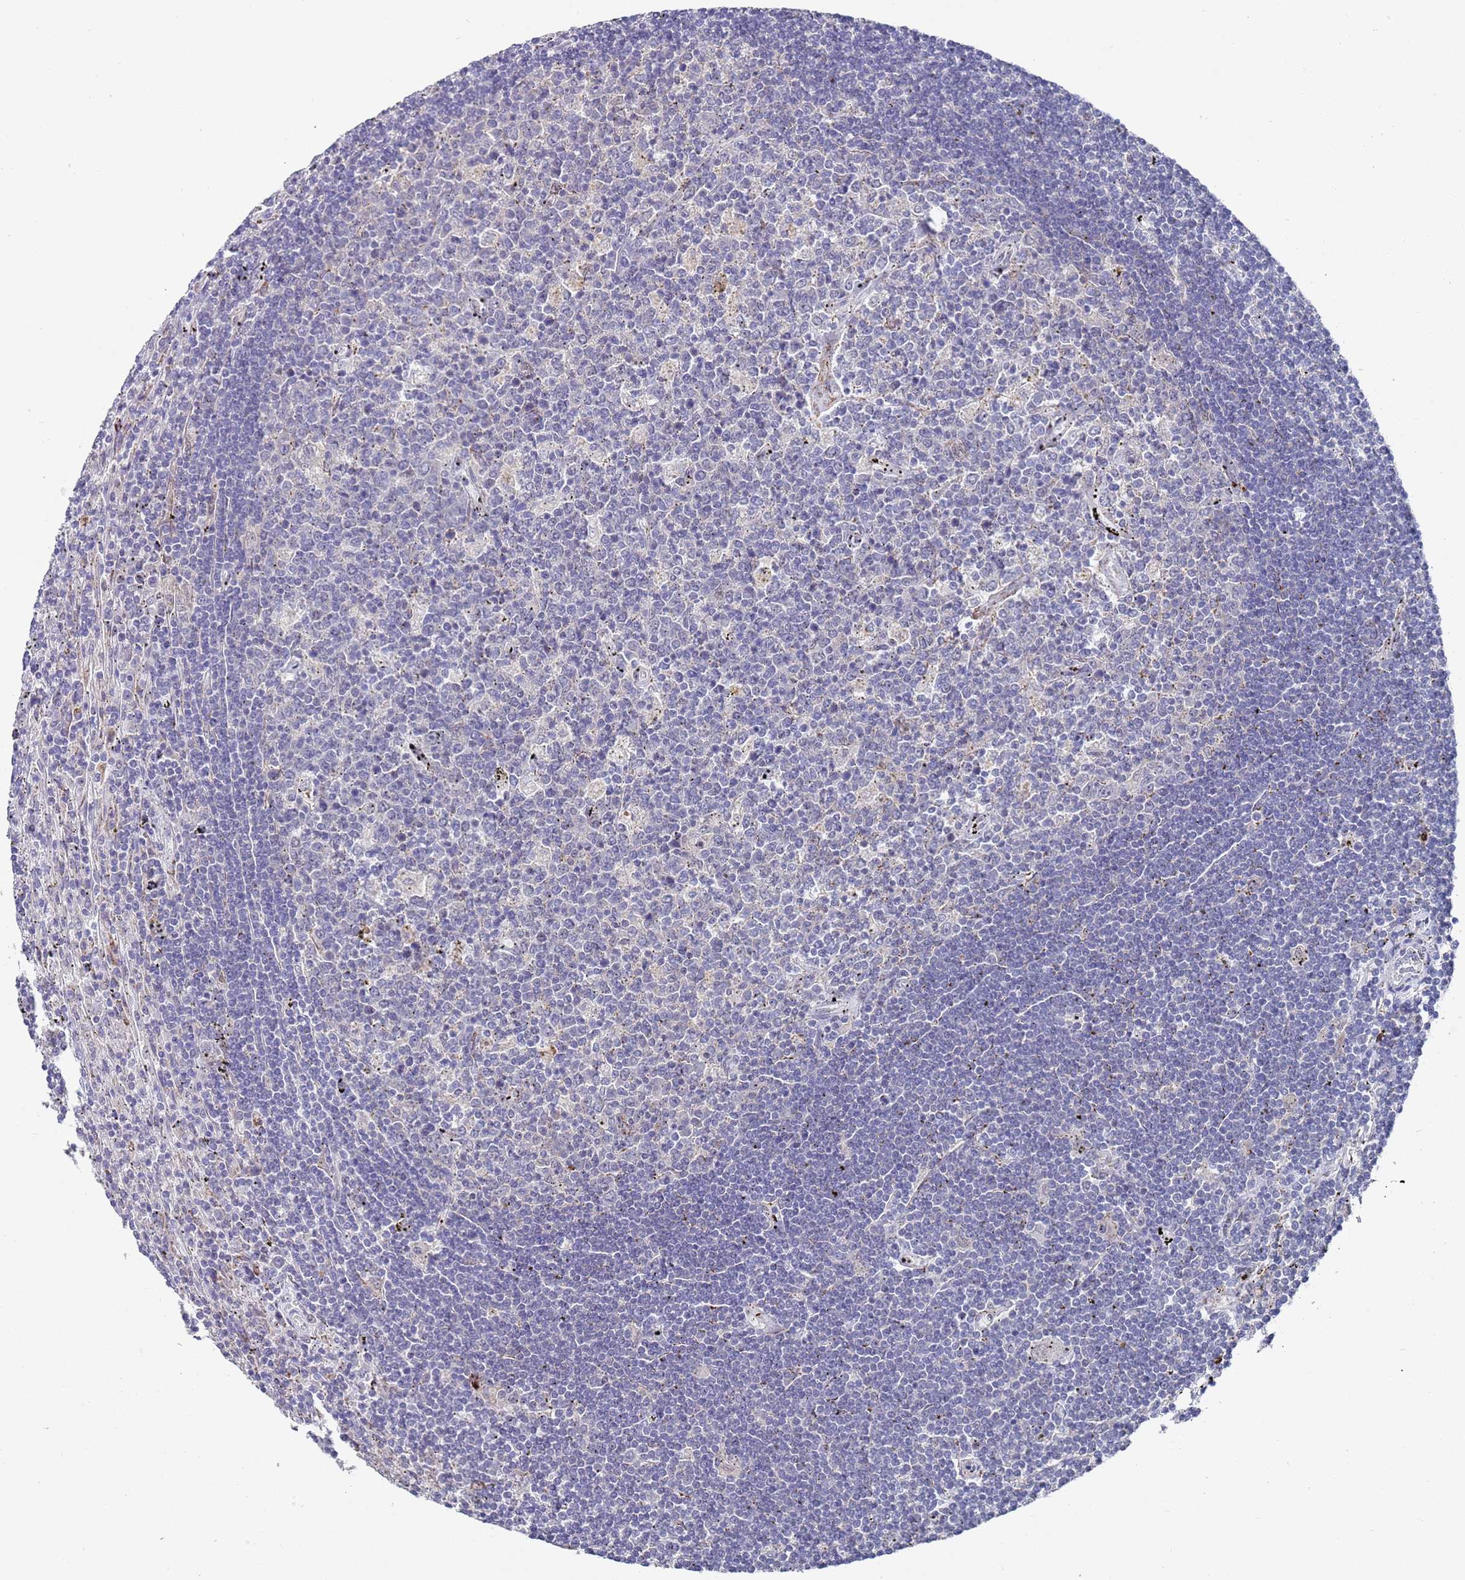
{"staining": {"intensity": "negative", "quantity": "none", "location": "none"}, "tissue": "lymphoma", "cell_type": "Tumor cells", "image_type": "cancer", "snomed": [{"axis": "morphology", "description": "Malignant lymphoma, non-Hodgkin's type, Low grade"}, {"axis": "topography", "description": "Spleen"}], "caption": "Lymphoma stained for a protein using immunohistochemistry shows no expression tumor cells.", "gene": "COPS6", "patient": {"sex": "male", "age": 76}}